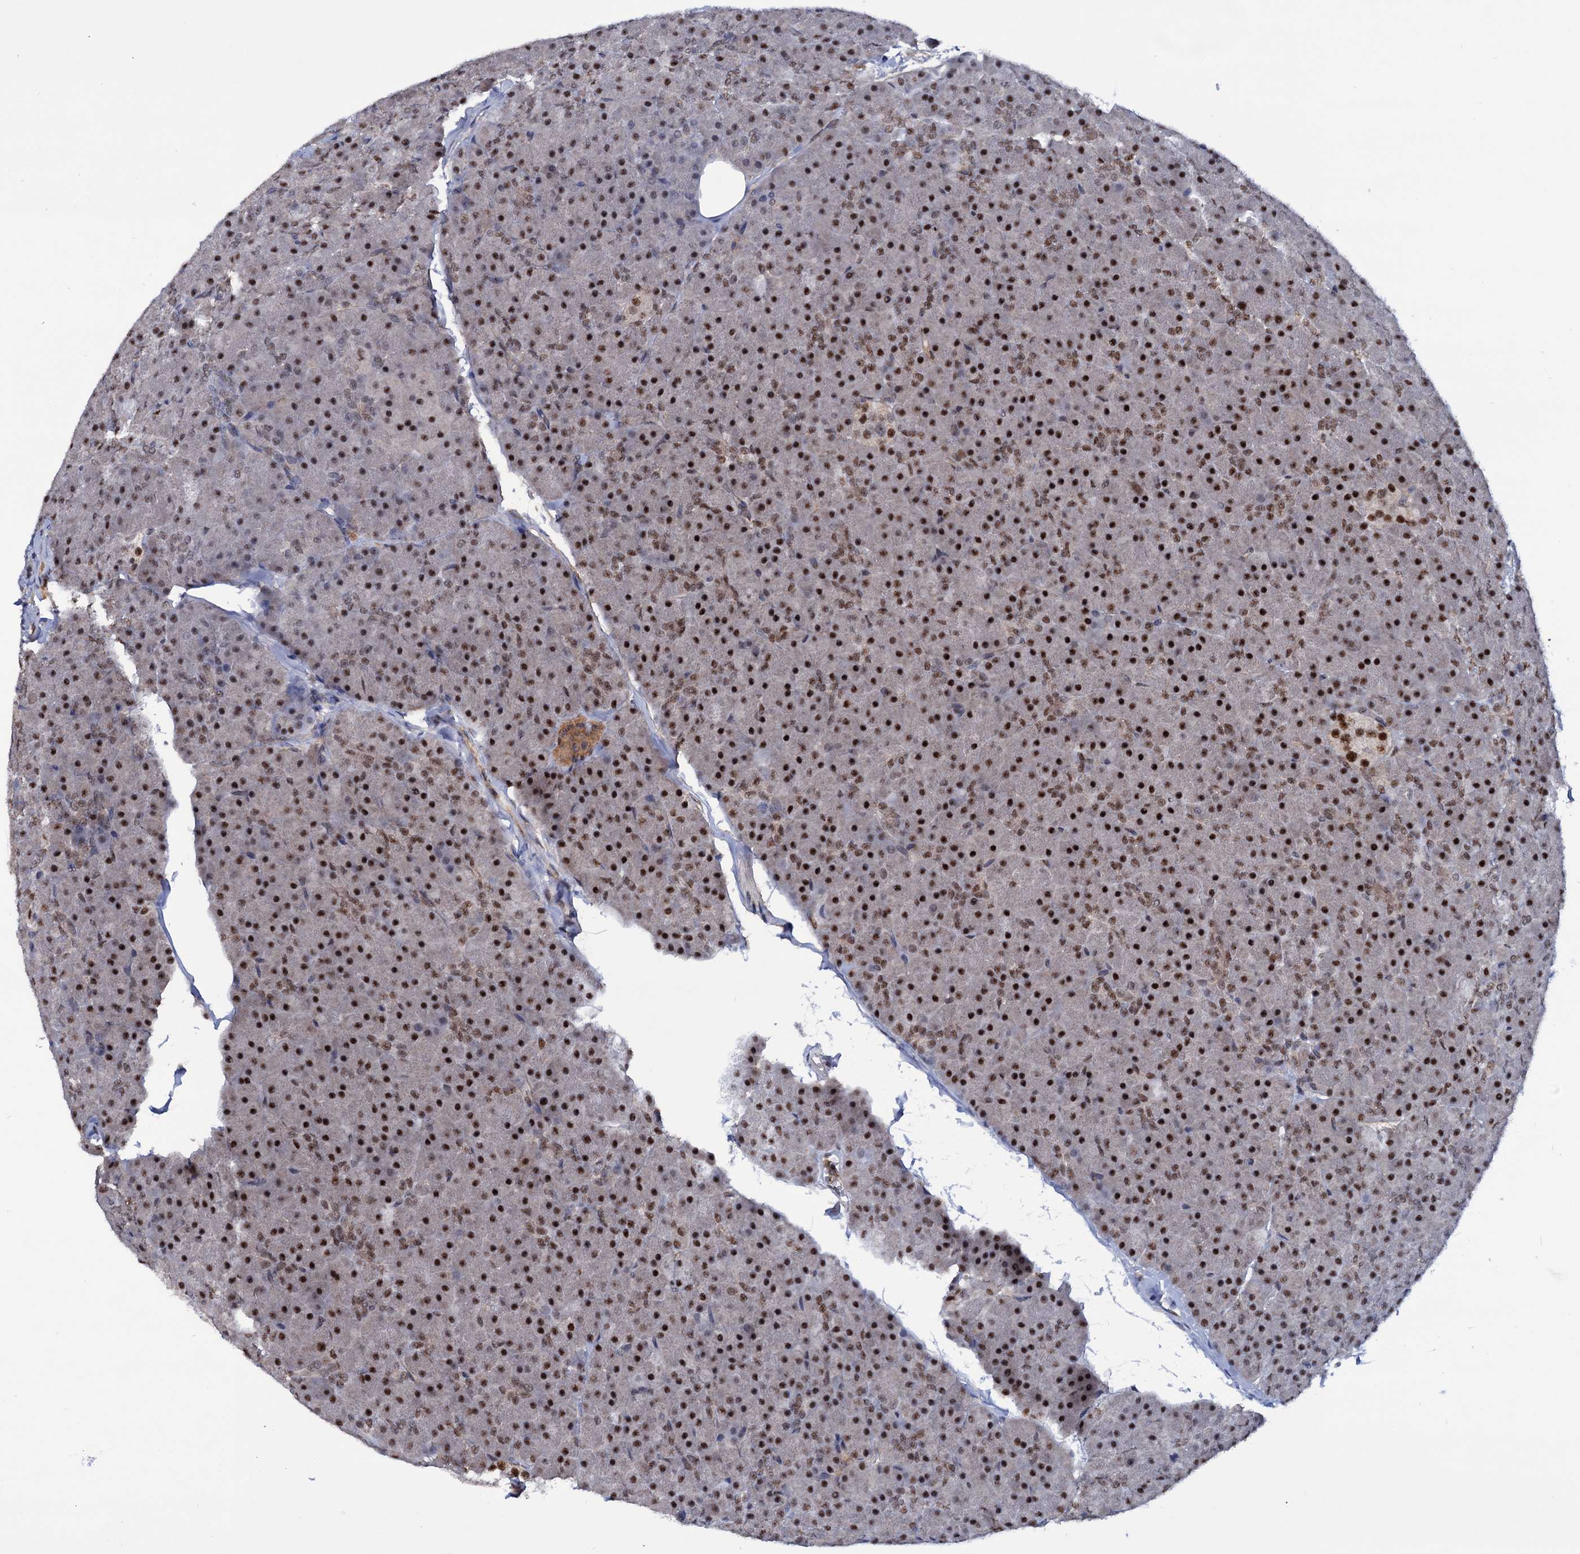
{"staining": {"intensity": "strong", "quantity": "25%-75%", "location": "cytoplasmic/membranous,nuclear"}, "tissue": "pancreas", "cell_type": "Exocrine glandular cells", "image_type": "normal", "snomed": [{"axis": "morphology", "description": "Normal tissue, NOS"}, {"axis": "topography", "description": "Pancreas"}], "caption": "Immunohistochemical staining of normal pancreas shows strong cytoplasmic/membranous,nuclear protein staining in approximately 25%-75% of exocrine glandular cells. (IHC, brightfield microscopy, high magnification).", "gene": "TBC1D12", "patient": {"sex": "male", "age": 36}}